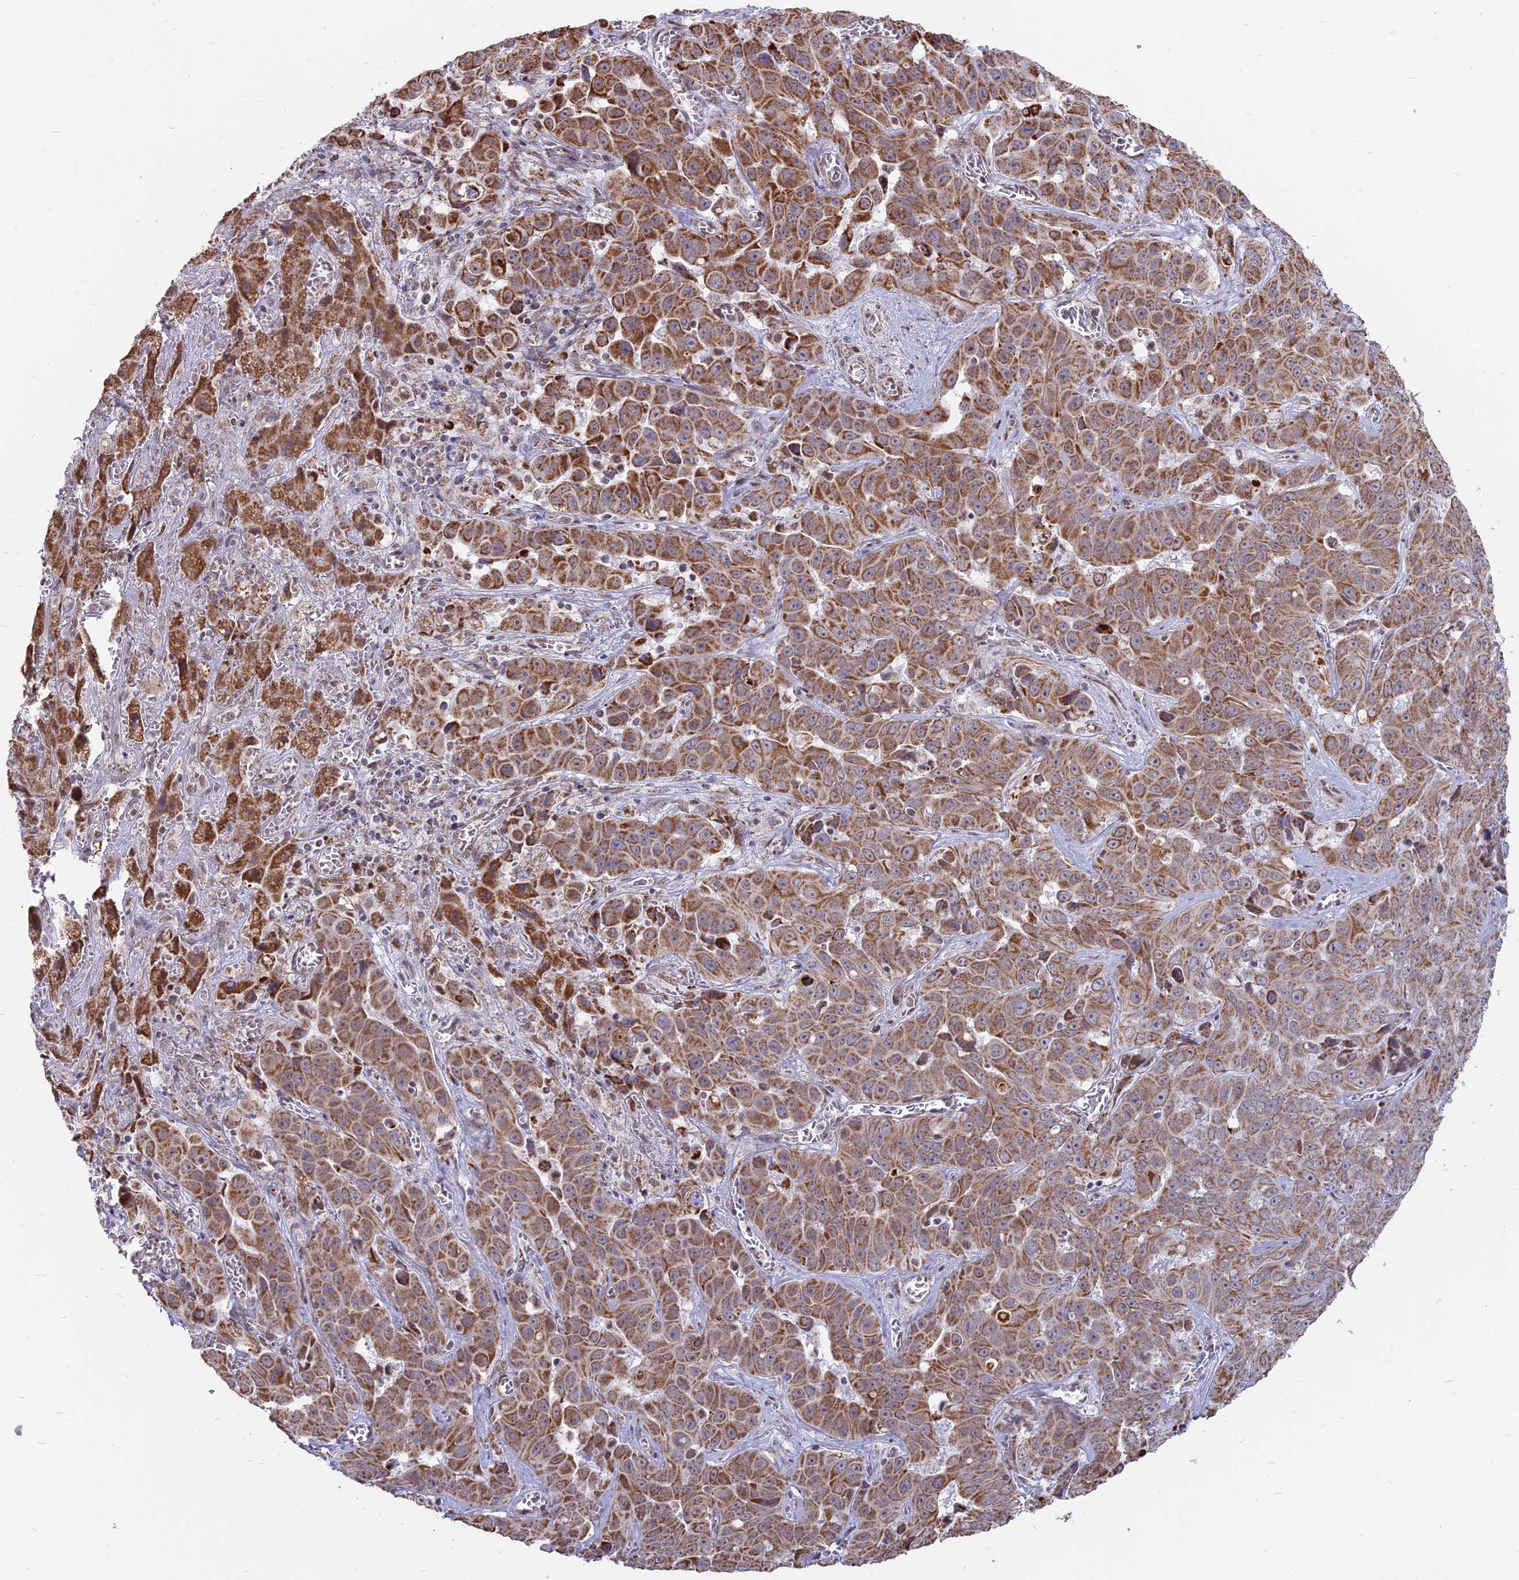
{"staining": {"intensity": "moderate", "quantity": ">75%", "location": "cytoplasmic/membranous"}, "tissue": "liver cancer", "cell_type": "Tumor cells", "image_type": "cancer", "snomed": [{"axis": "morphology", "description": "Cholangiocarcinoma"}, {"axis": "topography", "description": "Liver"}], "caption": "There is medium levels of moderate cytoplasmic/membranous positivity in tumor cells of cholangiocarcinoma (liver), as demonstrated by immunohistochemical staining (brown color).", "gene": "ARHGAP40", "patient": {"sex": "female", "age": 52}}